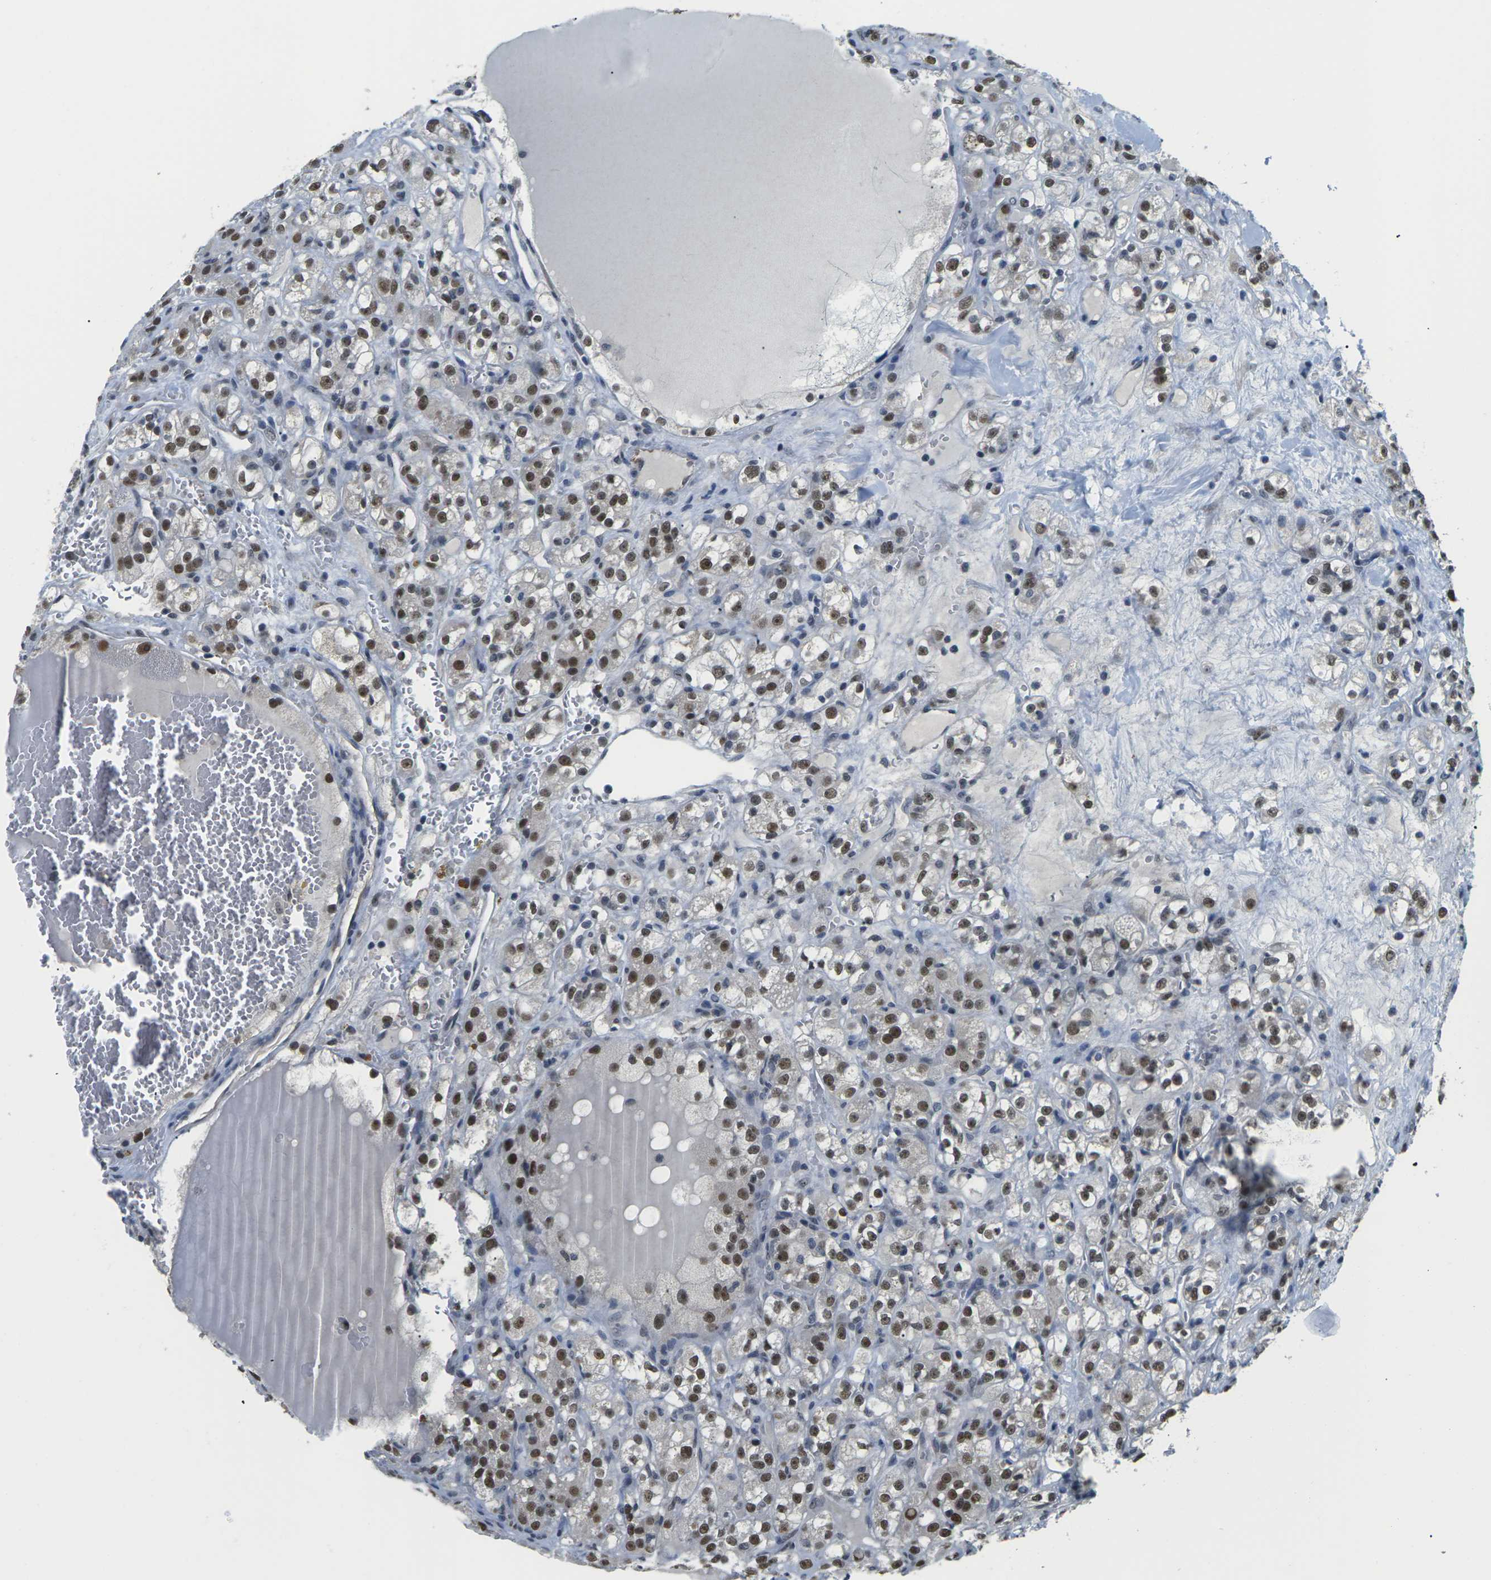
{"staining": {"intensity": "moderate", "quantity": ">75%", "location": "nuclear"}, "tissue": "renal cancer", "cell_type": "Tumor cells", "image_type": "cancer", "snomed": [{"axis": "morphology", "description": "Normal tissue, NOS"}, {"axis": "morphology", "description": "Adenocarcinoma, NOS"}, {"axis": "topography", "description": "Kidney"}], "caption": "A medium amount of moderate nuclear positivity is present in about >75% of tumor cells in adenocarcinoma (renal) tissue.", "gene": "NSRP1", "patient": {"sex": "male", "age": 61}}